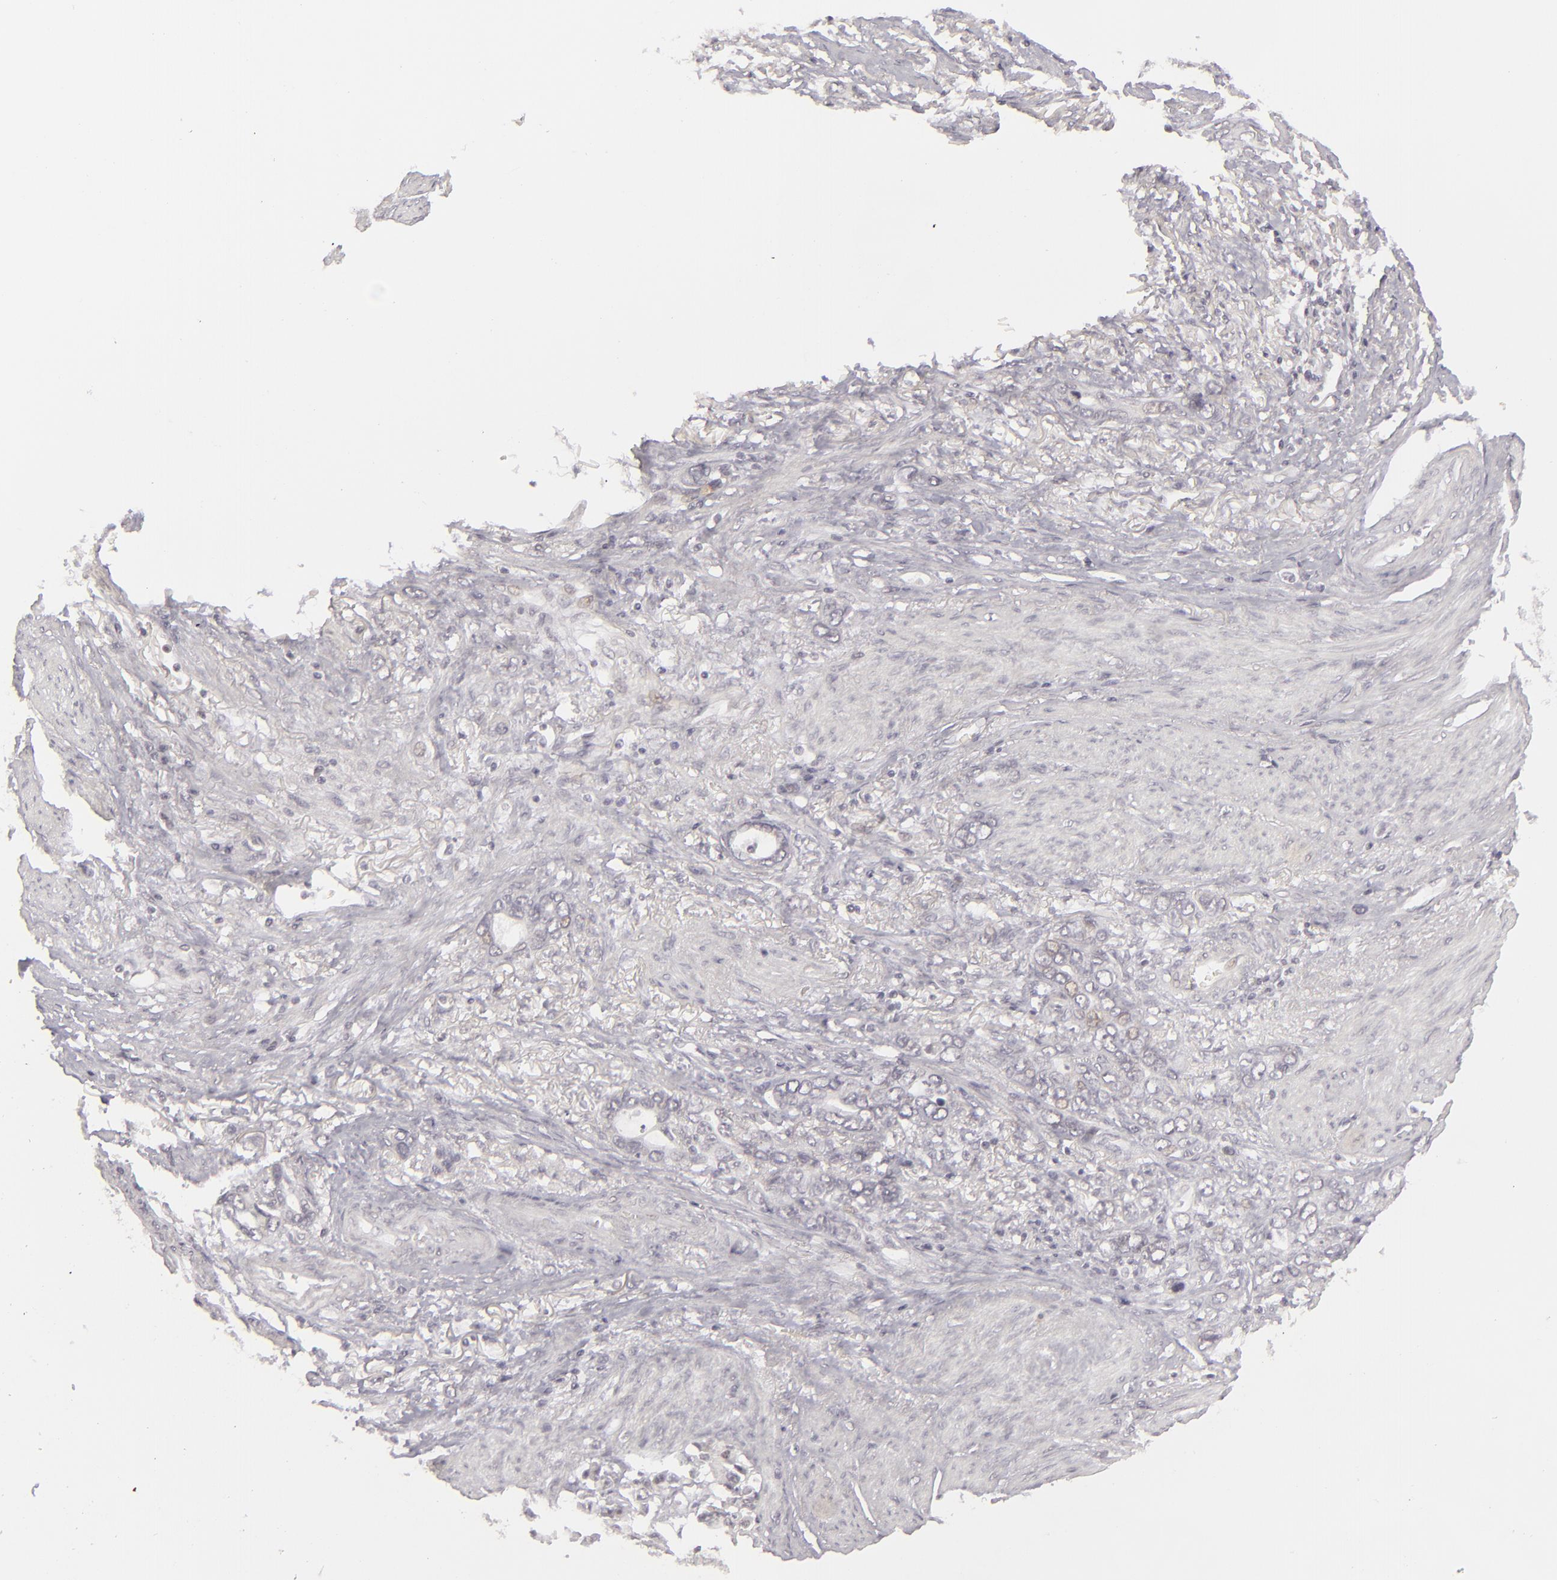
{"staining": {"intensity": "negative", "quantity": "none", "location": "none"}, "tissue": "stomach cancer", "cell_type": "Tumor cells", "image_type": "cancer", "snomed": [{"axis": "morphology", "description": "Adenocarcinoma, NOS"}, {"axis": "topography", "description": "Stomach"}], "caption": "Micrograph shows no significant protein positivity in tumor cells of stomach cancer. (DAB IHC with hematoxylin counter stain).", "gene": "DLG3", "patient": {"sex": "male", "age": 78}}